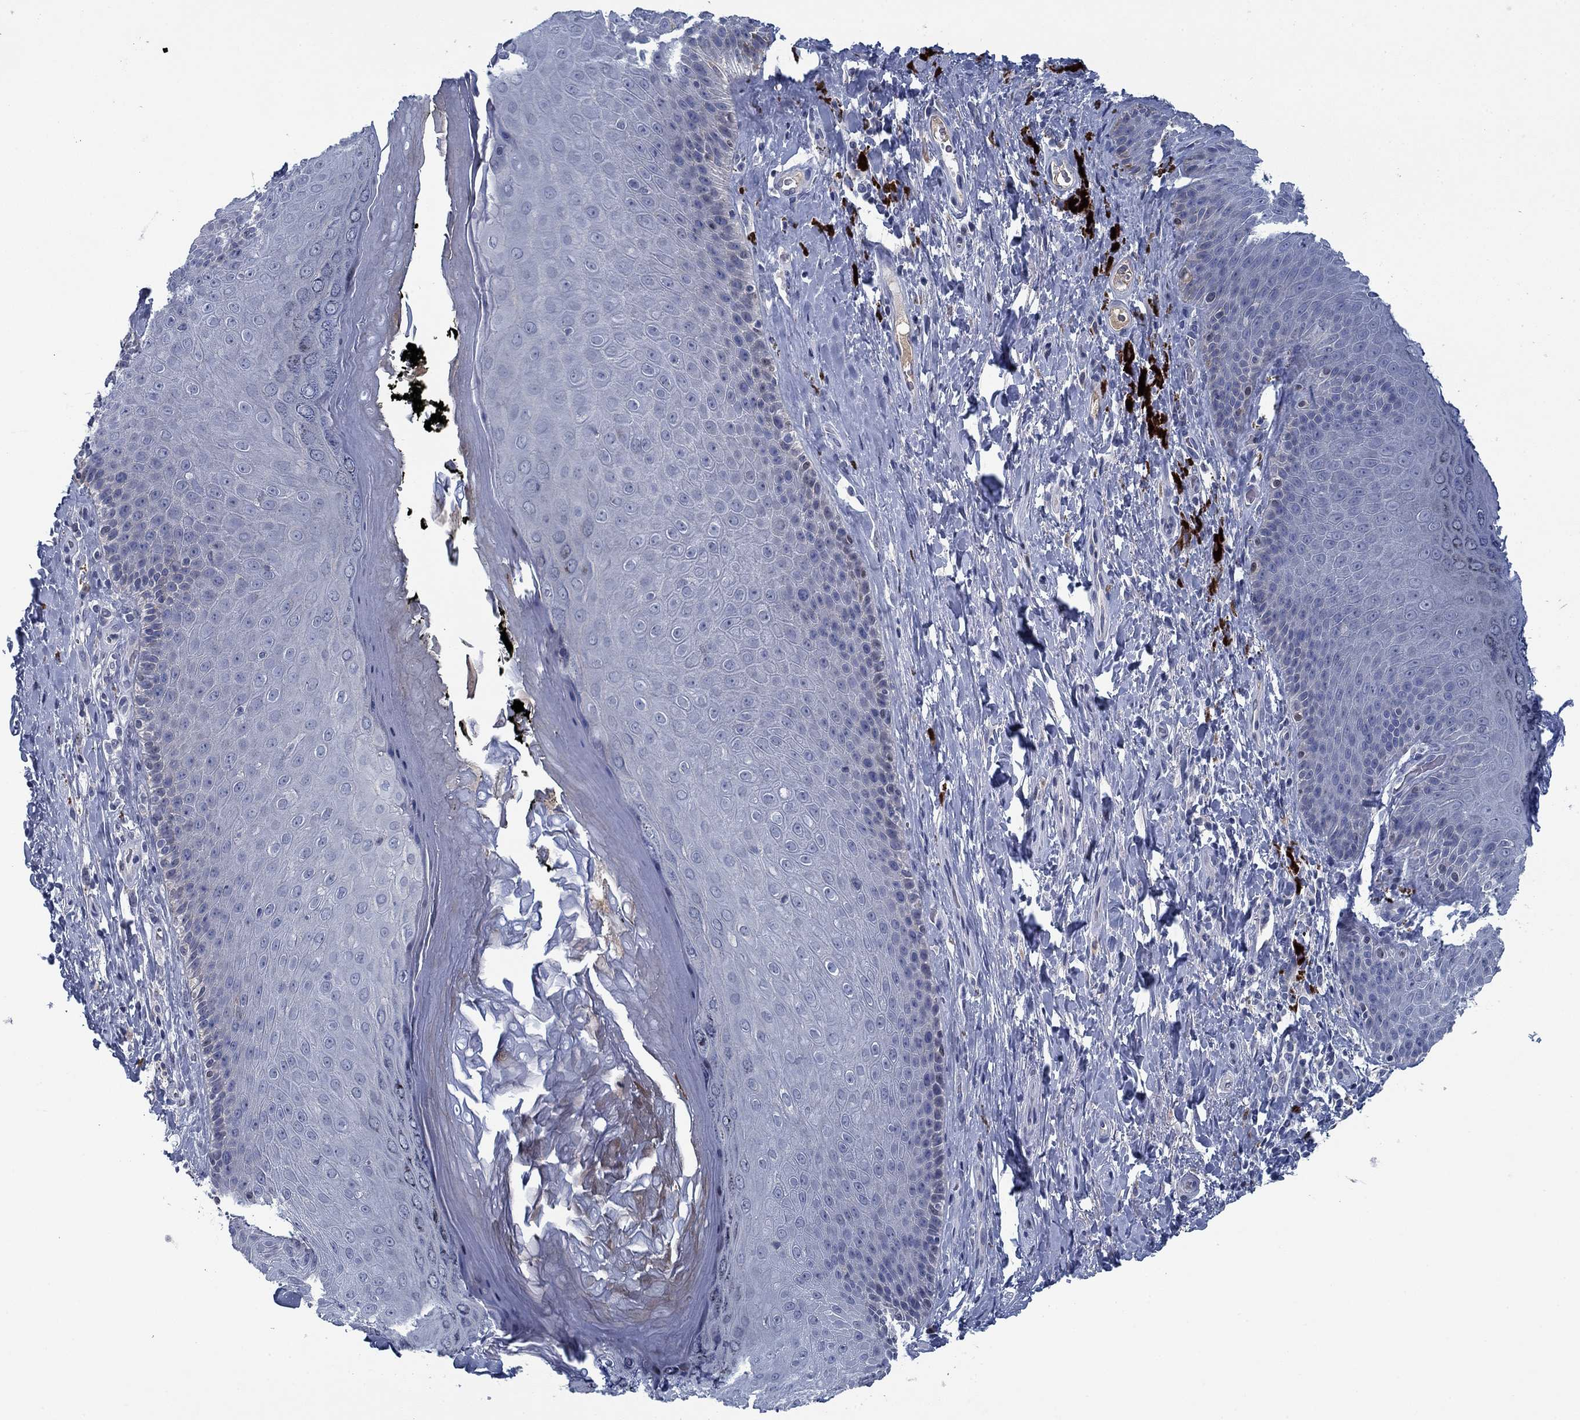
{"staining": {"intensity": "negative", "quantity": "none", "location": "none"}, "tissue": "skin", "cell_type": "Epidermal cells", "image_type": "normal", "snomed": [{"axis": "morphology", "description": "Normal tissue, NOS"}, {"axis": "topography", "description": "Skeletal muscle"}, {"axis": "topography", "description": "Anal"}, {"axis": "topography", "description": "Peripheral nerve tissue"}], "caption": "Unremarkable skin was stained to show a protein in brown. There is no significant positivity in epidermal cells.", "gene": "PNMA8A", "patient": {"sex": "male", "age": 53}}